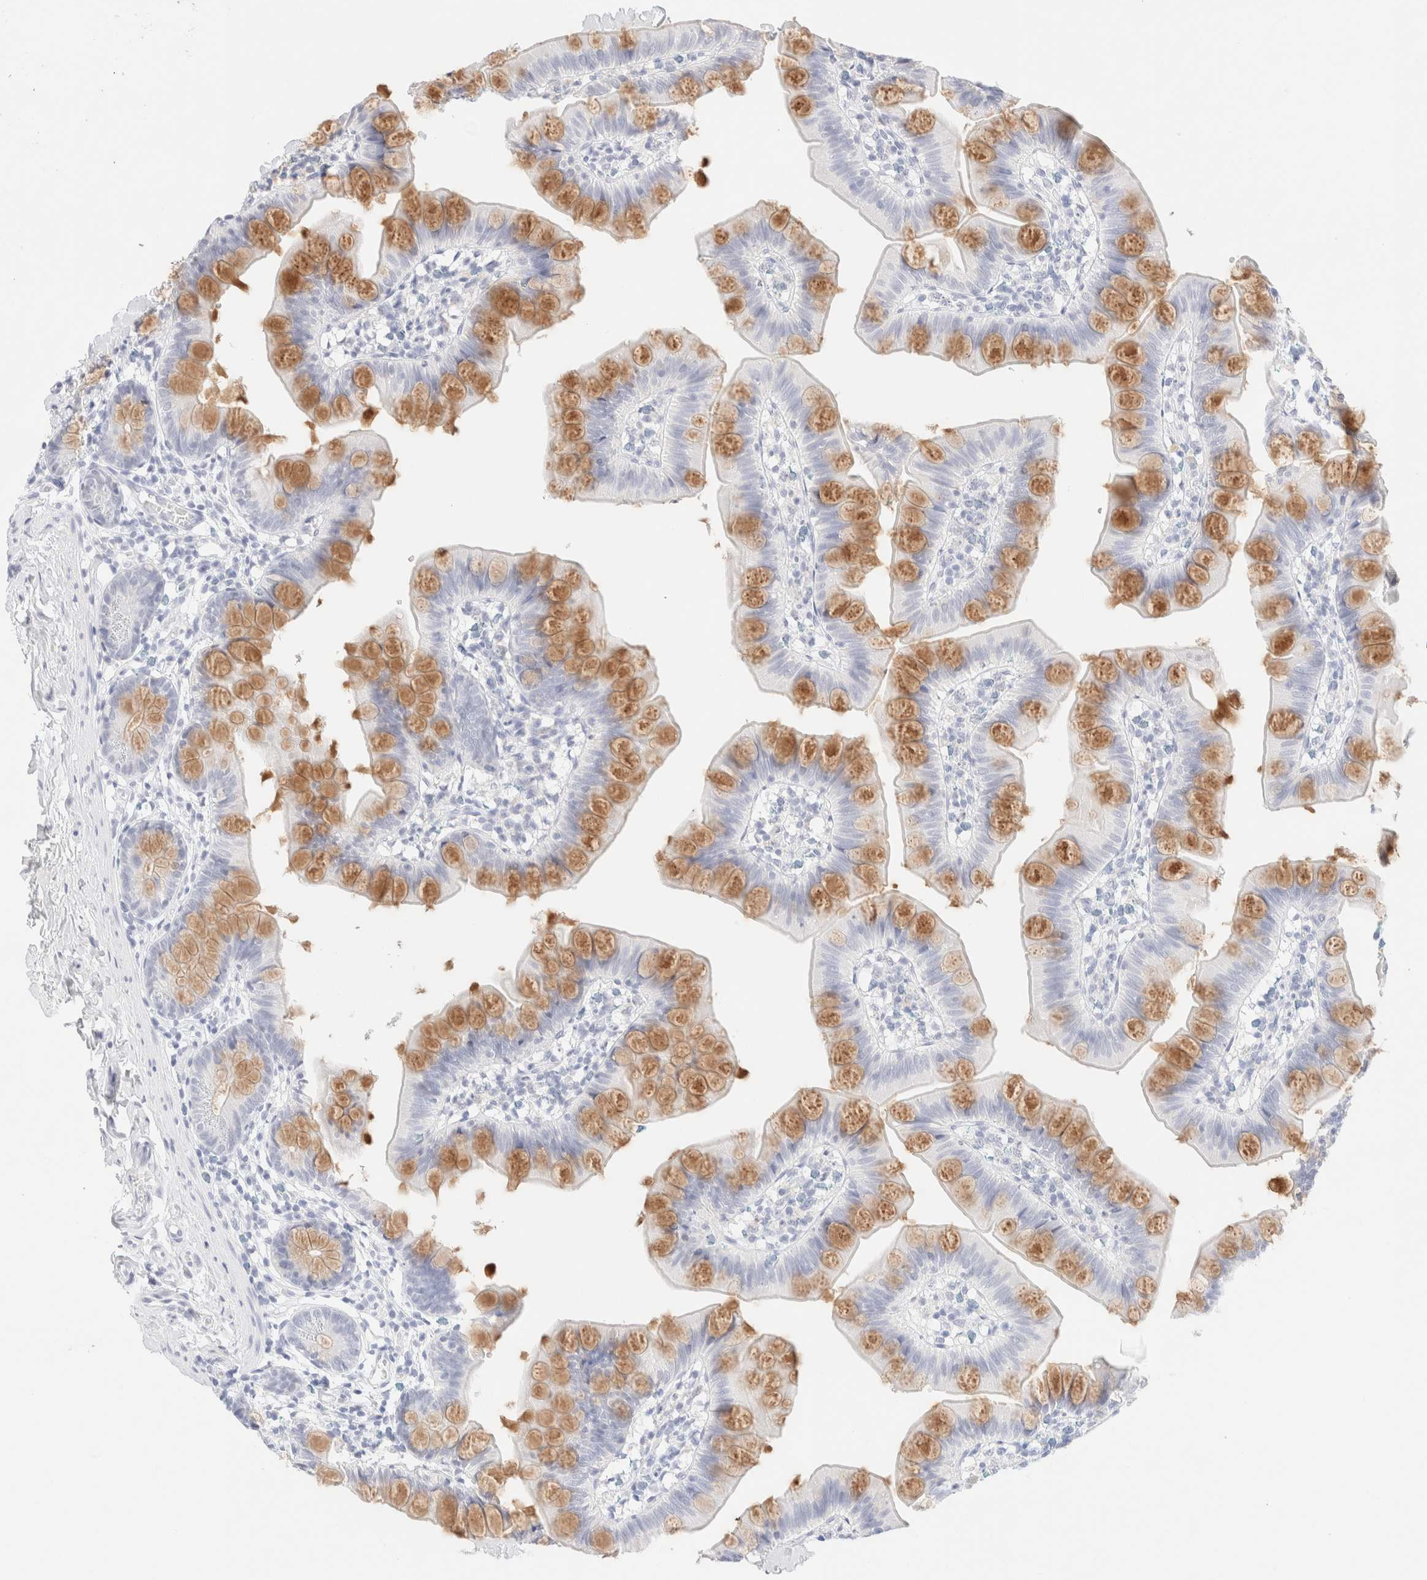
{"staining": {"intensity": "moderate", "quantity": "<25%", "location": "cytoplasmic/membranous"}, "tissue": "small intestine", "cell_type": "Glandular cells", "image_type": "normal", "snomed": [{"axis": "morphology", "description": "Normal tissue, NOS"}, {"axis": "topography", "description": "Small intestine"}], "caption": "High-magnification brightfield microscopy of unremarkable small intestine stained with DAB (brown) and counterstained with hematoxylin (blue). glandular cells exhibit moderate cytoplasmic/membranous positivity is seen in about<25% of cells.", "gene": "KRT15", "patient": {"sex": "male", "age": 7}}